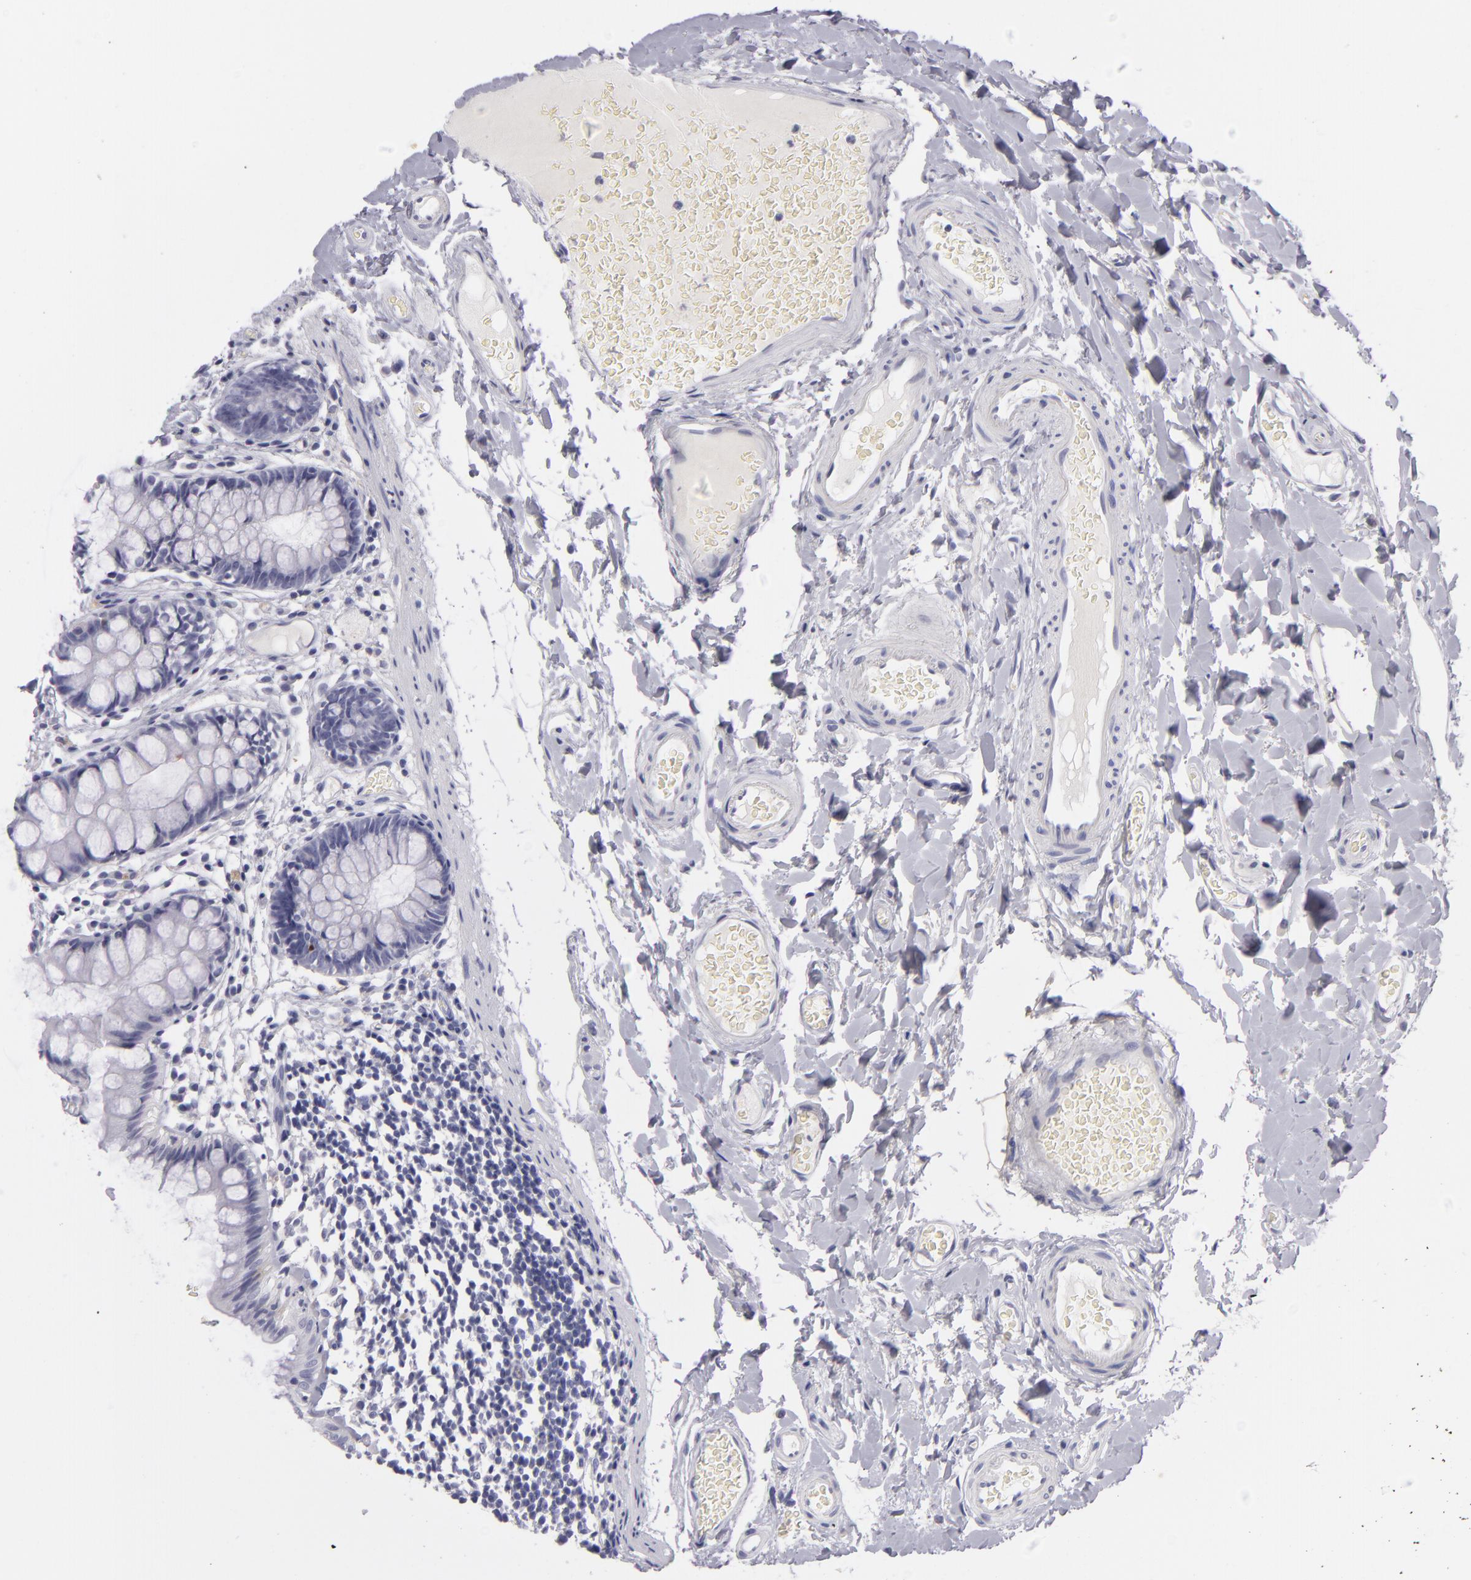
{"staining": {"intensity": "negative", "quantity": "none", "location": "none"}, "tissue": "colon", "cell_type": "Endothelial cells", "image_type": "normal", "snomed": [{"axis": "morphology", "description": "Normal tissue, NOS"}, {"axis": "topography", "description": "Smooth muscle"}, {"axis": "topography", "description": "Colon"}], "caption": "High power microscopy image of an immunohistochemistry (IHC) photomicrograph of unremarkable colon, revealing no significant positivity in endothelial cells. The staining was performed using DAB to visualize the protein expression in brown, while the nuclei were stained in blue with hematoxylin (Magnification: 20x).", "gene": "TNNC1", "patient": {"sex": "male", "age": 67}}